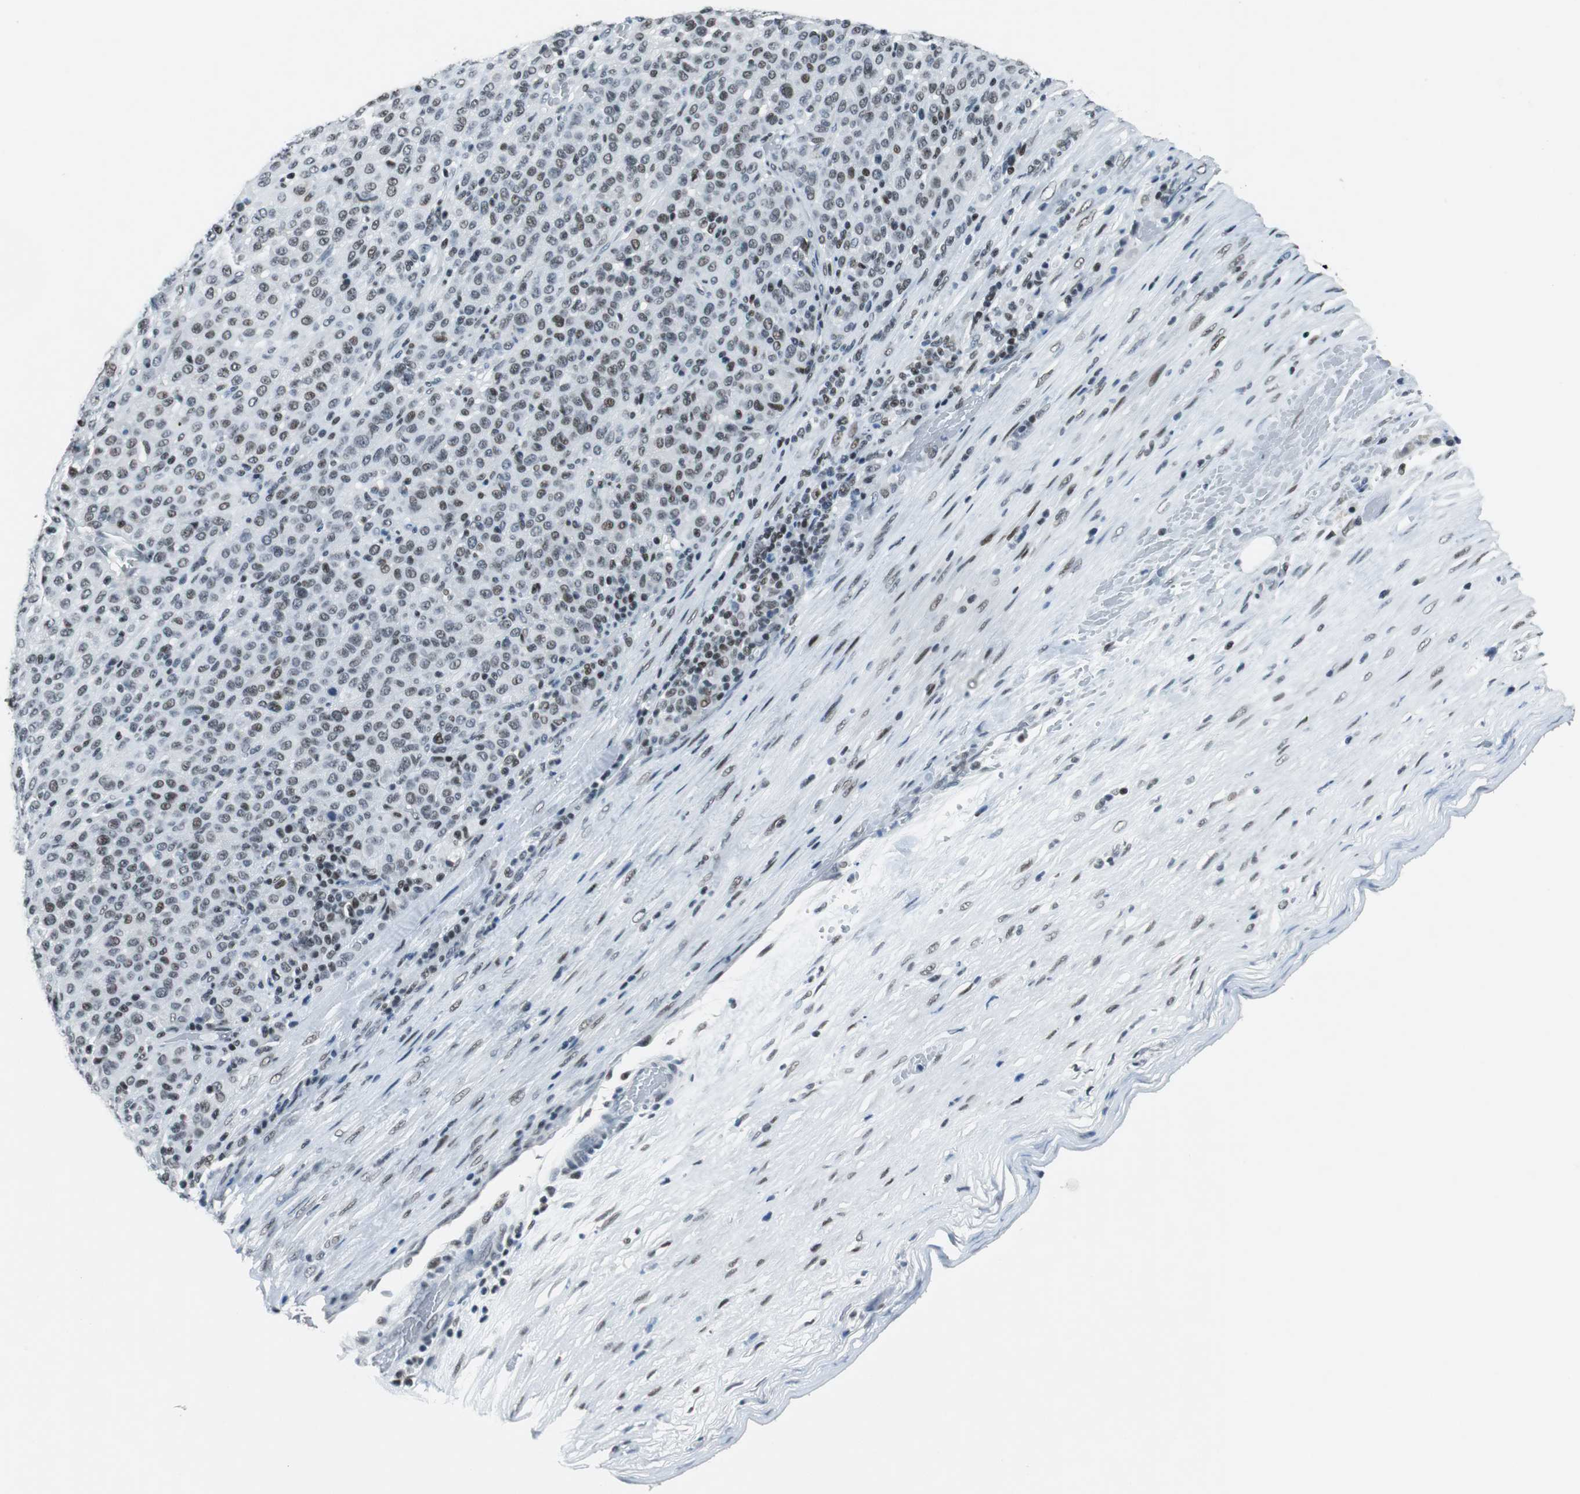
{"staining": {"intensity": "weak", "quantity": "<25%", "location": "nuclear"}, "tissue": "melanoma", "cell_type": "Tumor cells", "image_type": "cancer", "snomed": [{"axis": "morphology", "description": "Malignant melanoma, Metastatic site"}, {"axis": "topography", "description": "Pancreas"}], "caption": "The IHC histopathology image has no significant positivity in tumor cells of malignant melanoma (metastatic site) tissue.", "gene": "HDAC3", "patient": {"sex": "female", "age": 30}}